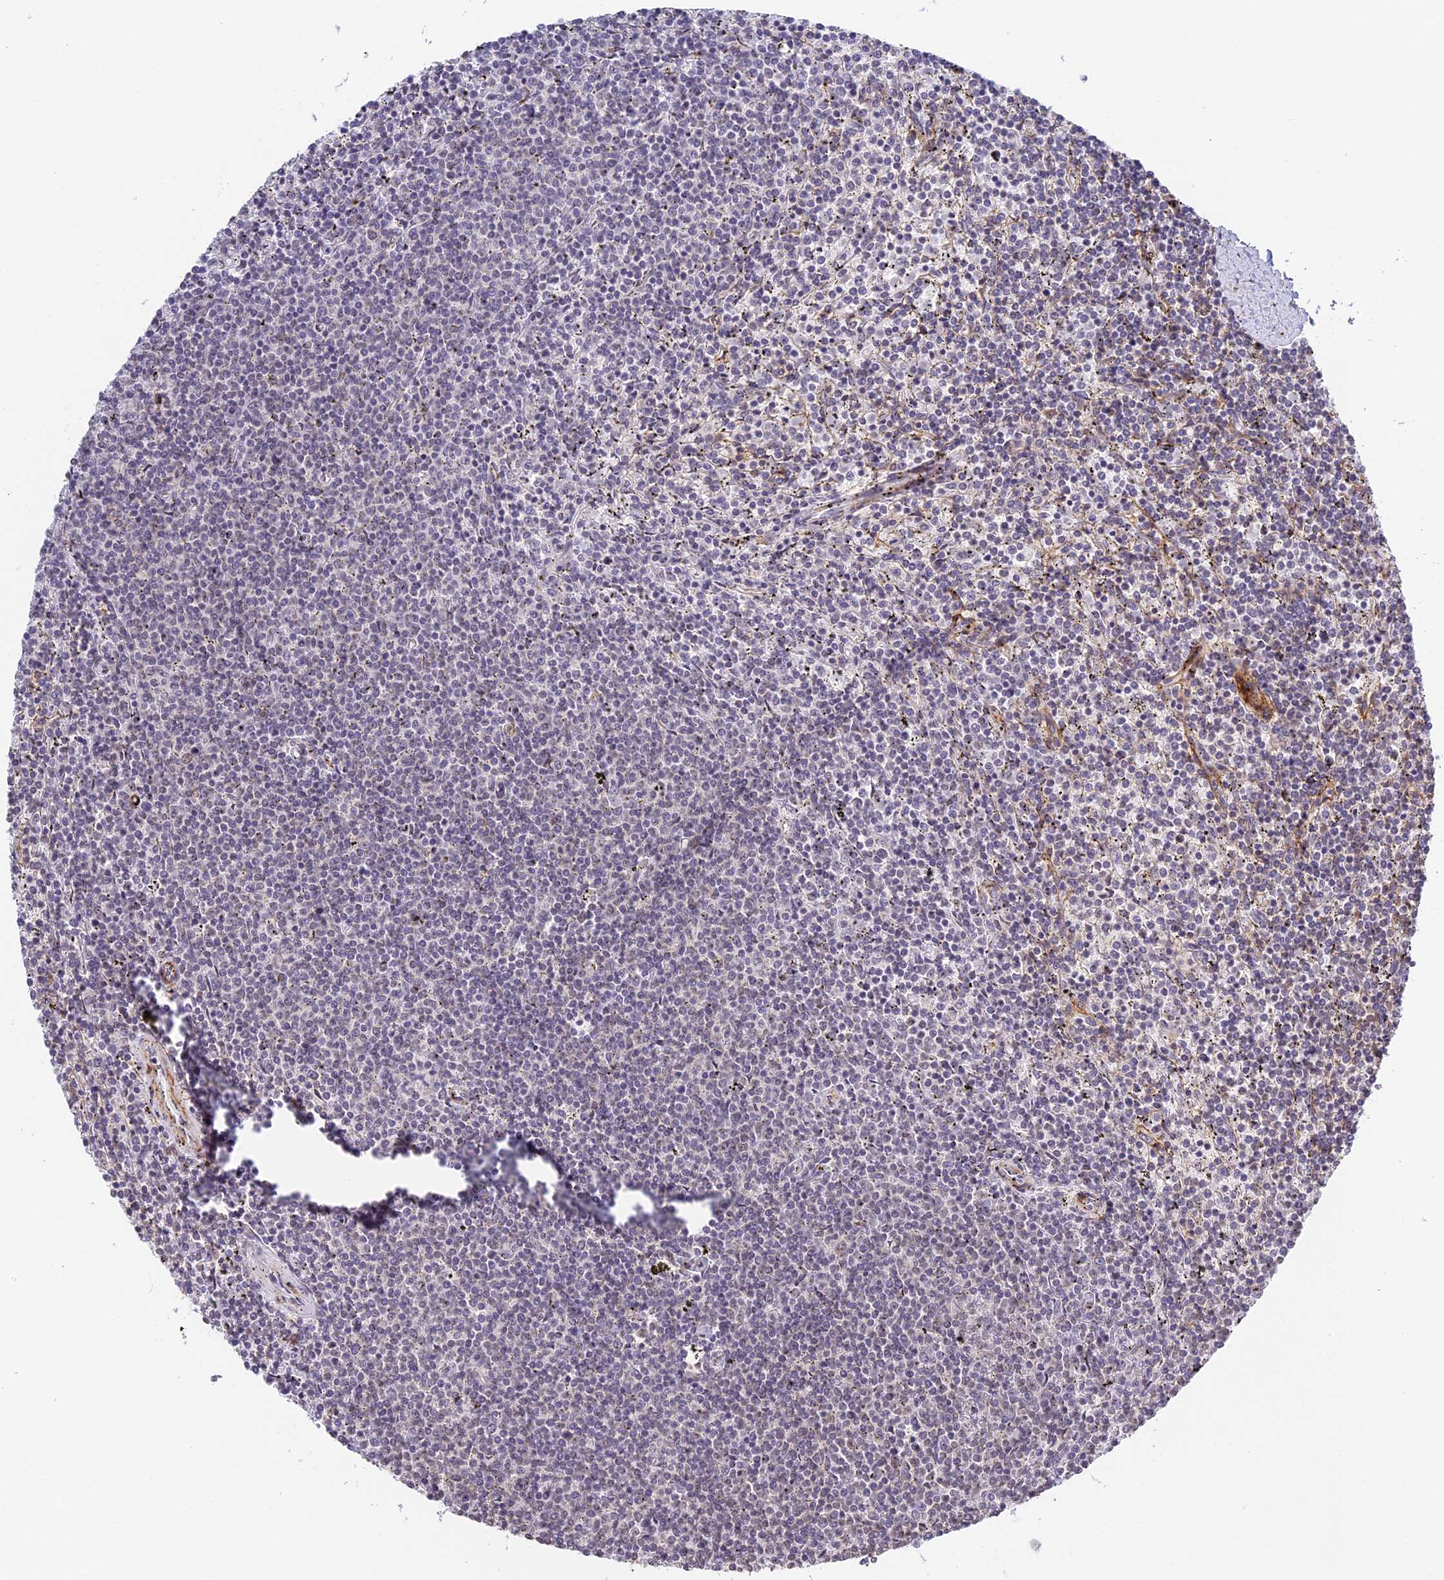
{"staining": {"intensity": "negative", "quantity": "none", "location": "none"}, "tissue": "lymphoma", "cell_type": "Tumor cells", "image_type": "cancer", "snomed": [{"axis": "morphology", "description": "Malignant lymphoma, non-Hodgkin's type, Low grade"}, {"axis": "topography", "description": "Spleen"}], "caption": "The histopathology image shows no significant expression in tumor cells of low-grade malignant lymphoma, non-Hodgkin's type.", "gene": "HEATR5B", "patient": {"sex": "female", "age": 50}}